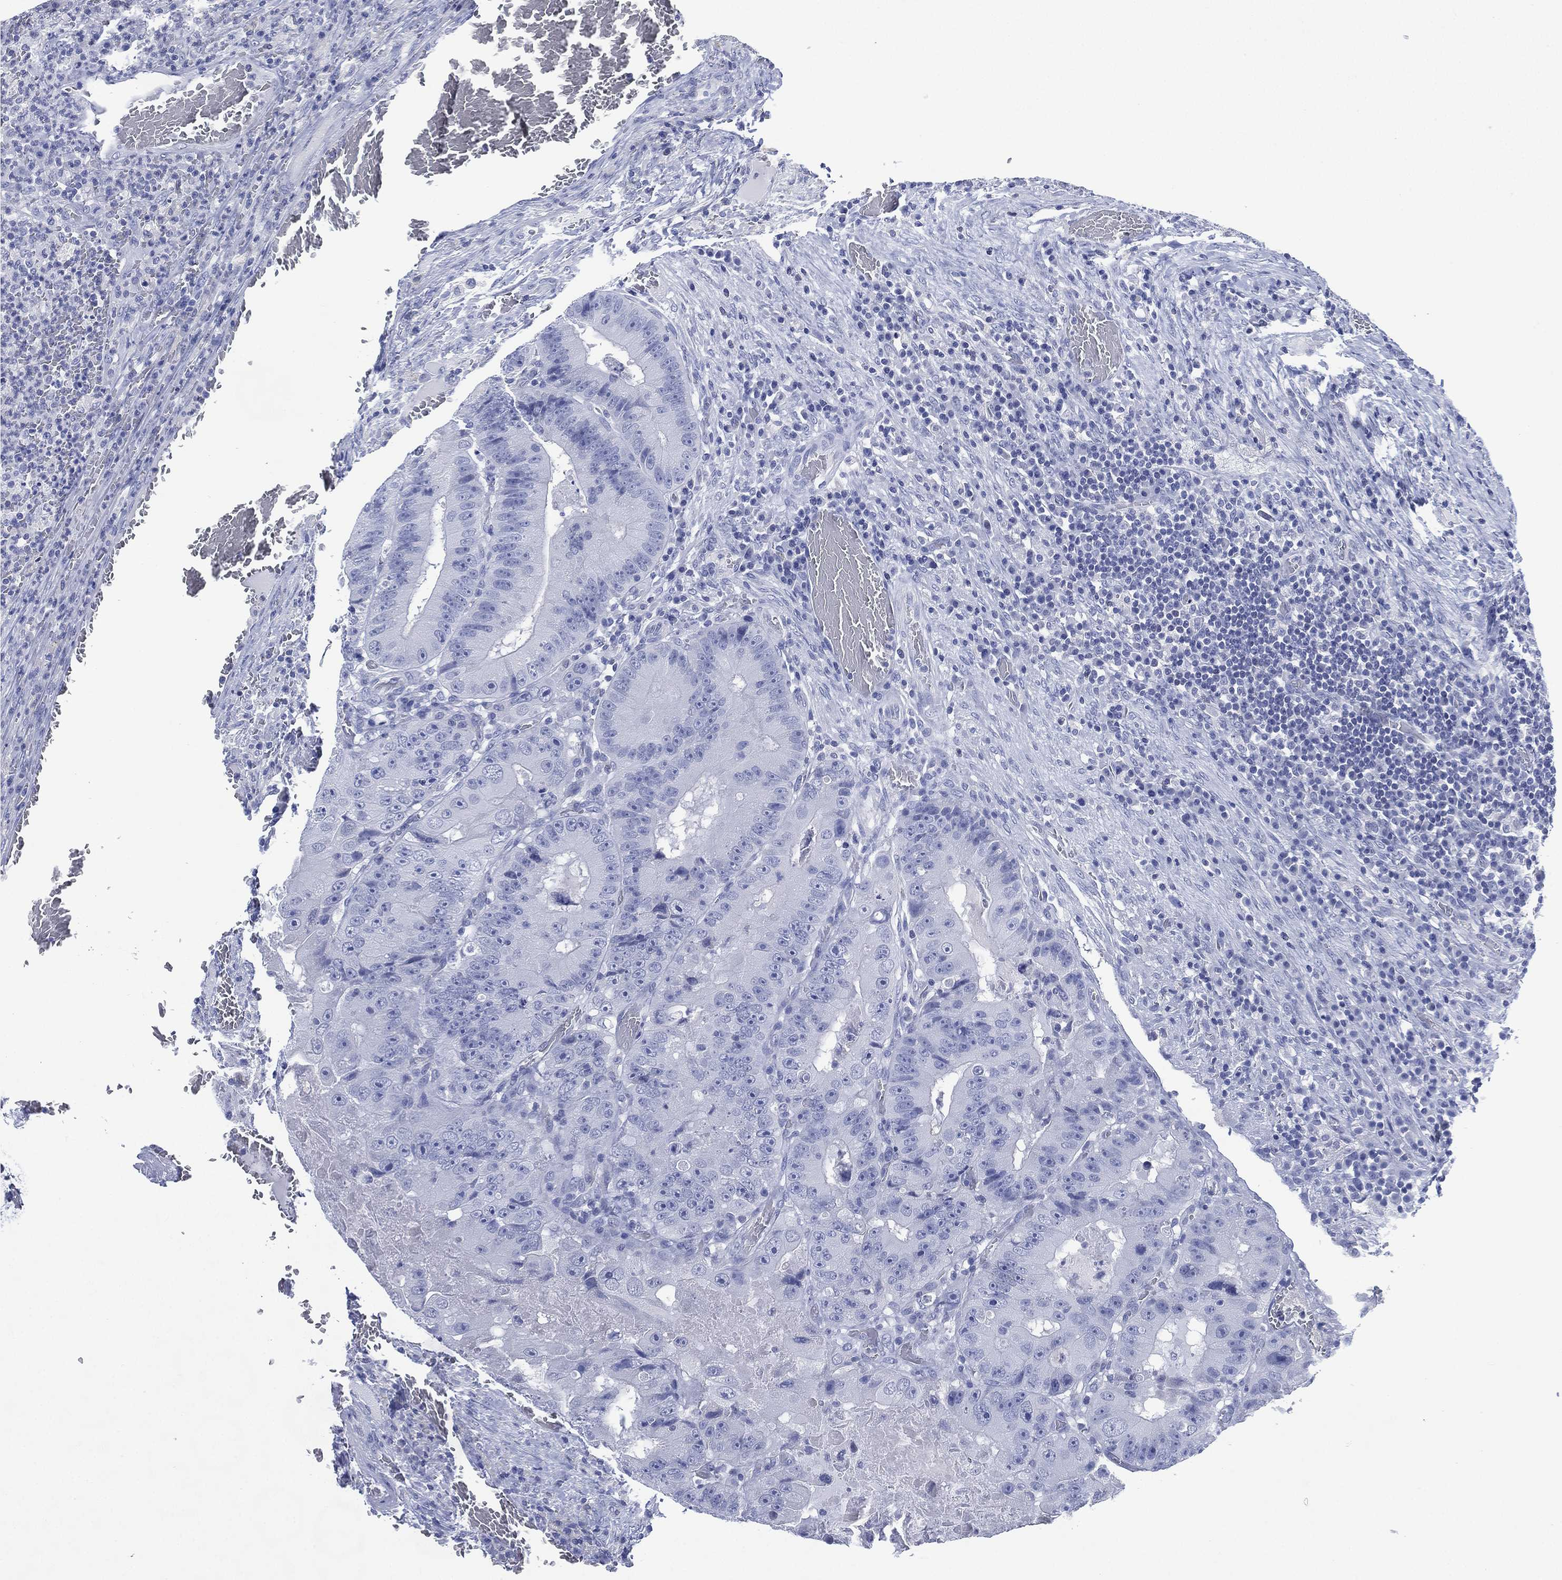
{"staining": {"intensity": "negative", "quantity": "none", "location": "none"}, "tissue": "colorectal cancer", "cell_type": "Tumor cells", "image_type": "cancer", "snomed": [{"axis": "morphology", "description": "Adenocarcinoma, NOS"}, {"axis": "topography", "description": "Colon"}], "caption": "Human adenocarcinoma (colorectal) stained for a protein using IHC reveals no staining in tumor cells.", "gene": "TMEM247", "patient": {"sex": "female", "age": 86}}